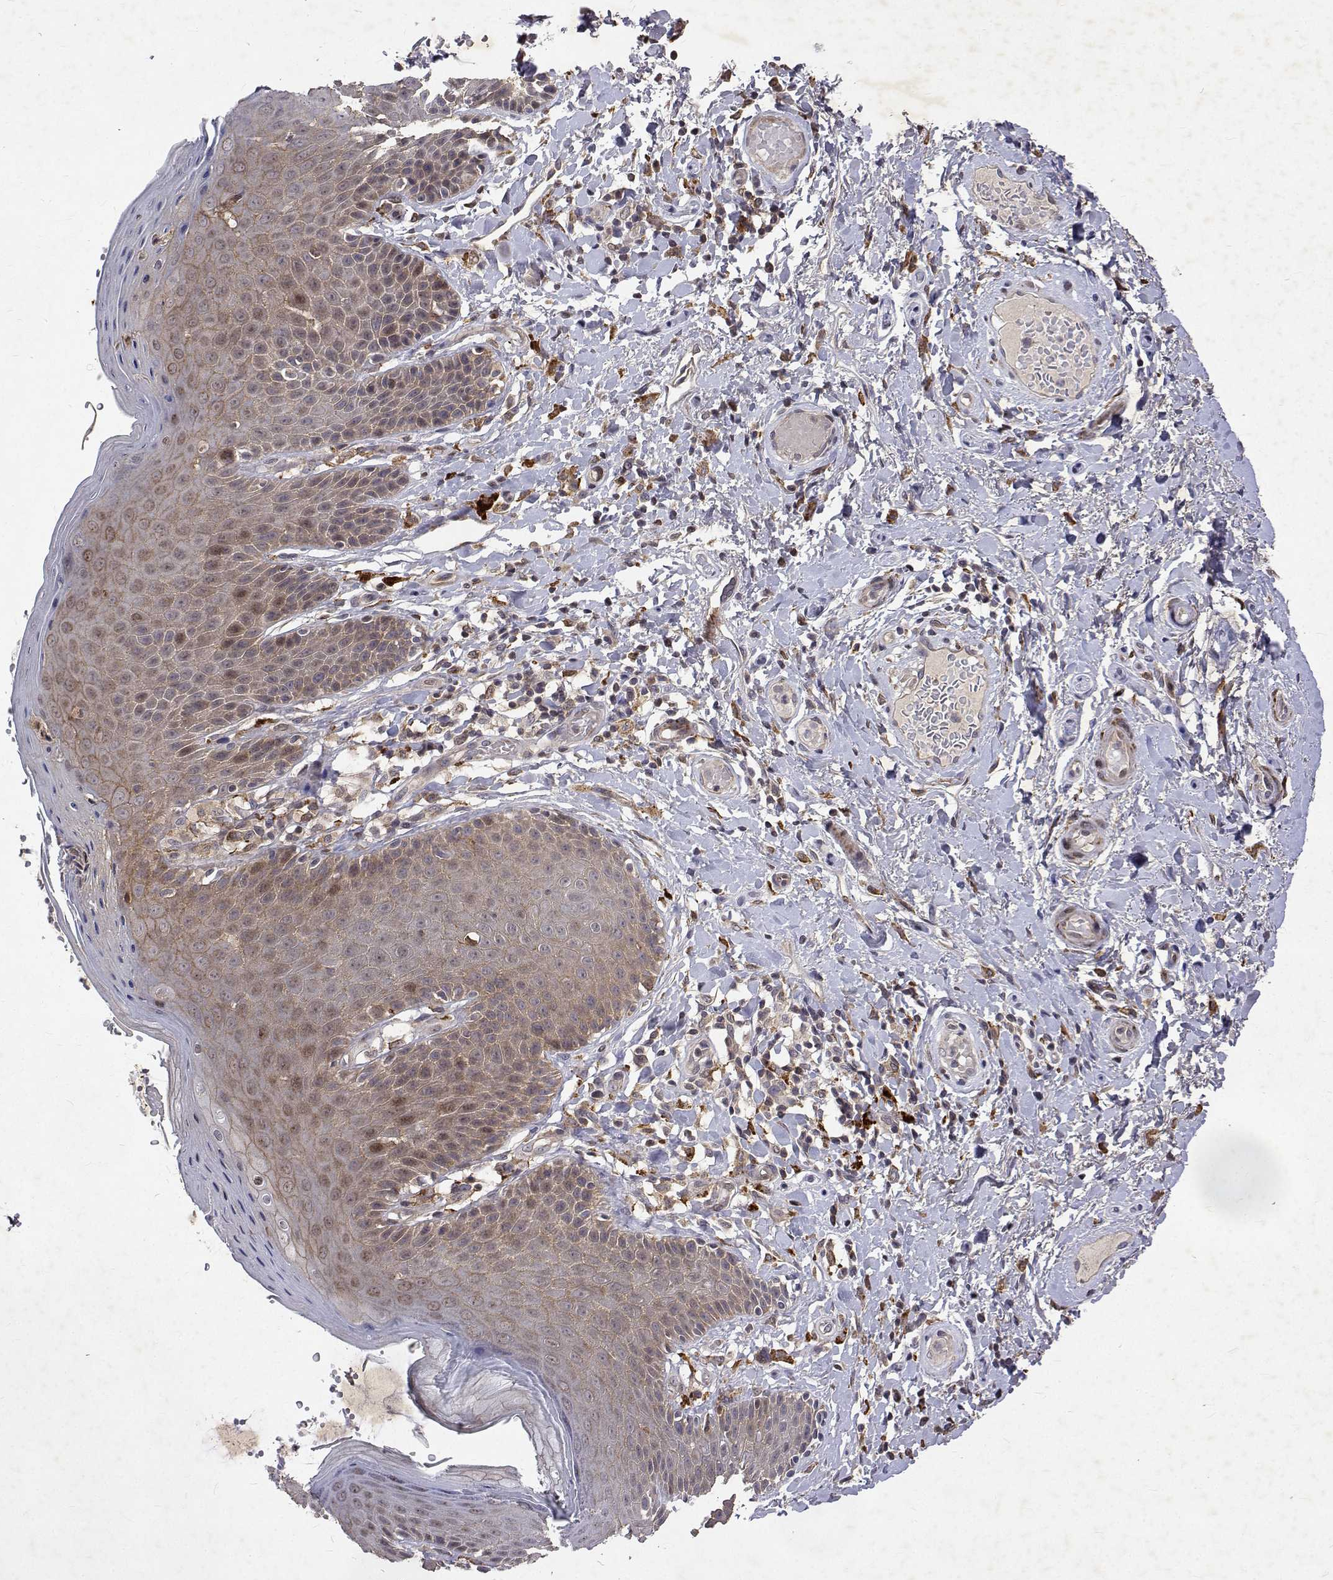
{"staining": {"intensity": "weak", "quantity": "25%-75%", "location": "cytoplasmic/membranous,nuclear"}, "tissue": "skin", "cell_type": "Epidermal cells", "image_type": "normal", "snomed": [{"axis": "morphology", "description": "Normal tissue, NOS"}, {"axis": "topography", "description": "Anal"}, {"axis": "topography", "description": "Peripheral nerve tissue"}], "caption": "Unremarkable skin shows weak cytoplasmic/membranous,nuclear positivity in about 25%-75% of epidermal cells (Brightfield microscopy of DAB IHC at high magnification)..", "gene": "ALKBH8", "patient": {"sex": "male", "age": 51}}